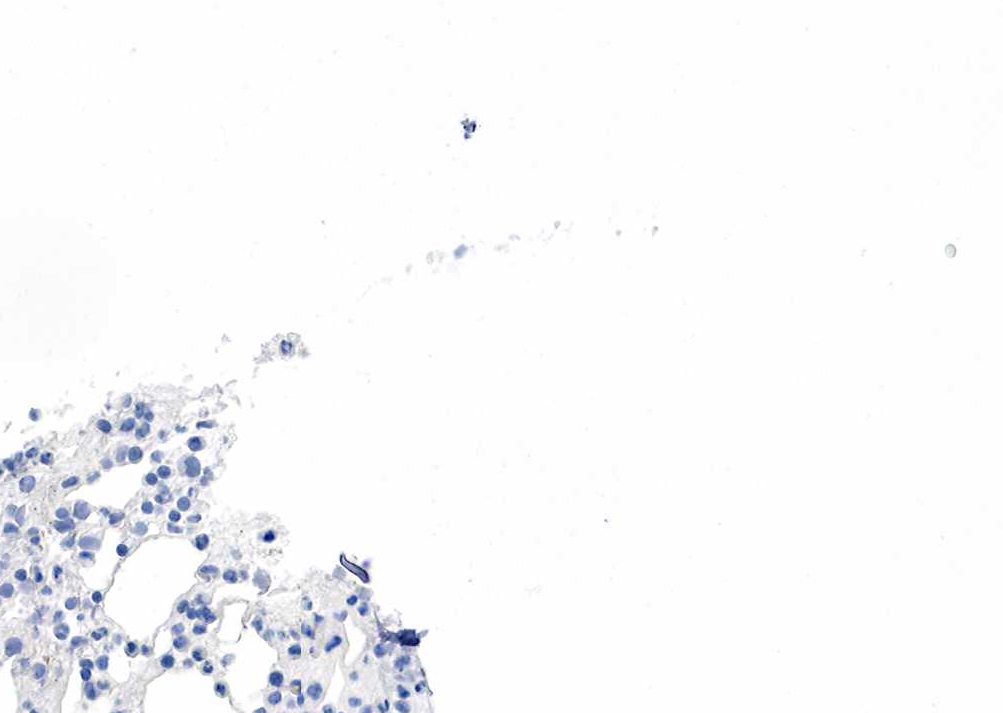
{"staining": {"intensity": "negative", "quantity": "none", "location": "none"}, "tissue": "bone marrow", "cell_type": "Hematopoietic cells", "image_type": "normal", "snomed": [{"axis": "morphology", "description": "Normal tissue, NOS"}, {"axis": "topography", "description": "Bone marrow"}], "caption": "Bone marrow was stained to show a protein in brown. There is no significant expression in hematopoietic cells.", "gene": "ESR1", "patient": {"sex": "female", "age": 74}}